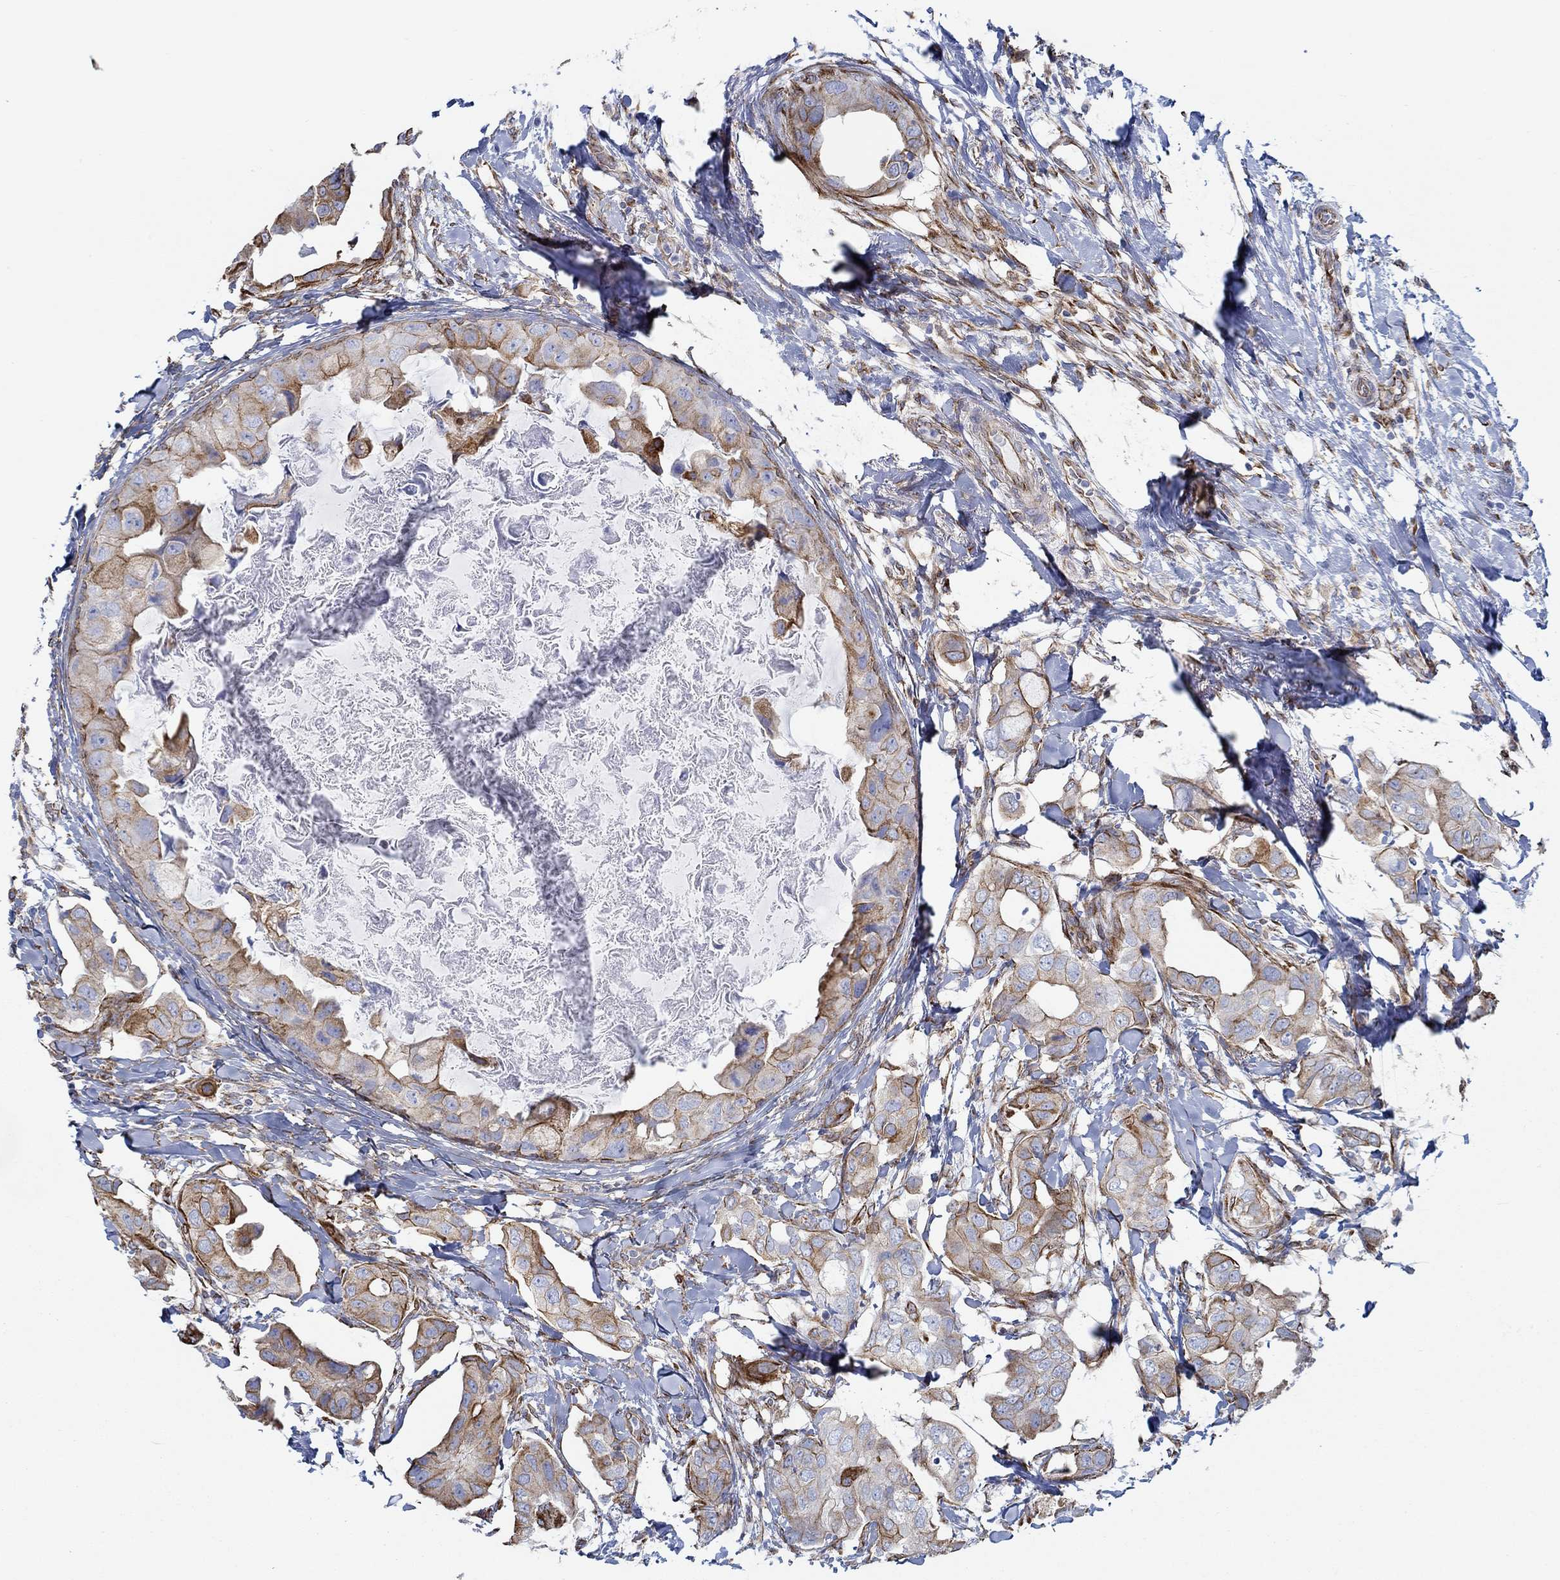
{"staining": {"intensity": "strong", "quantity": "<25%", "location": "cytoplasmic/membranous"}, "tissue": "breast cancer", "cell_type": "Tumor cells", "image_type": "cancer", "snomed": [{"axis": "morphology", "description": "Normal tissue, NOS"}, {"axis": "morphology", "description": "Duct carcinoma"}, {"axis": "topography", "description": "Breast"}], "caption": "Infiltrating ductal carcinoma (breast) stained for a protein (brown) displays strong cytoplasmic/membranous positive positivity in about <25% of tumor cells.", "gene": "STC2", "patient": {"sex": "female", "age": 40}}